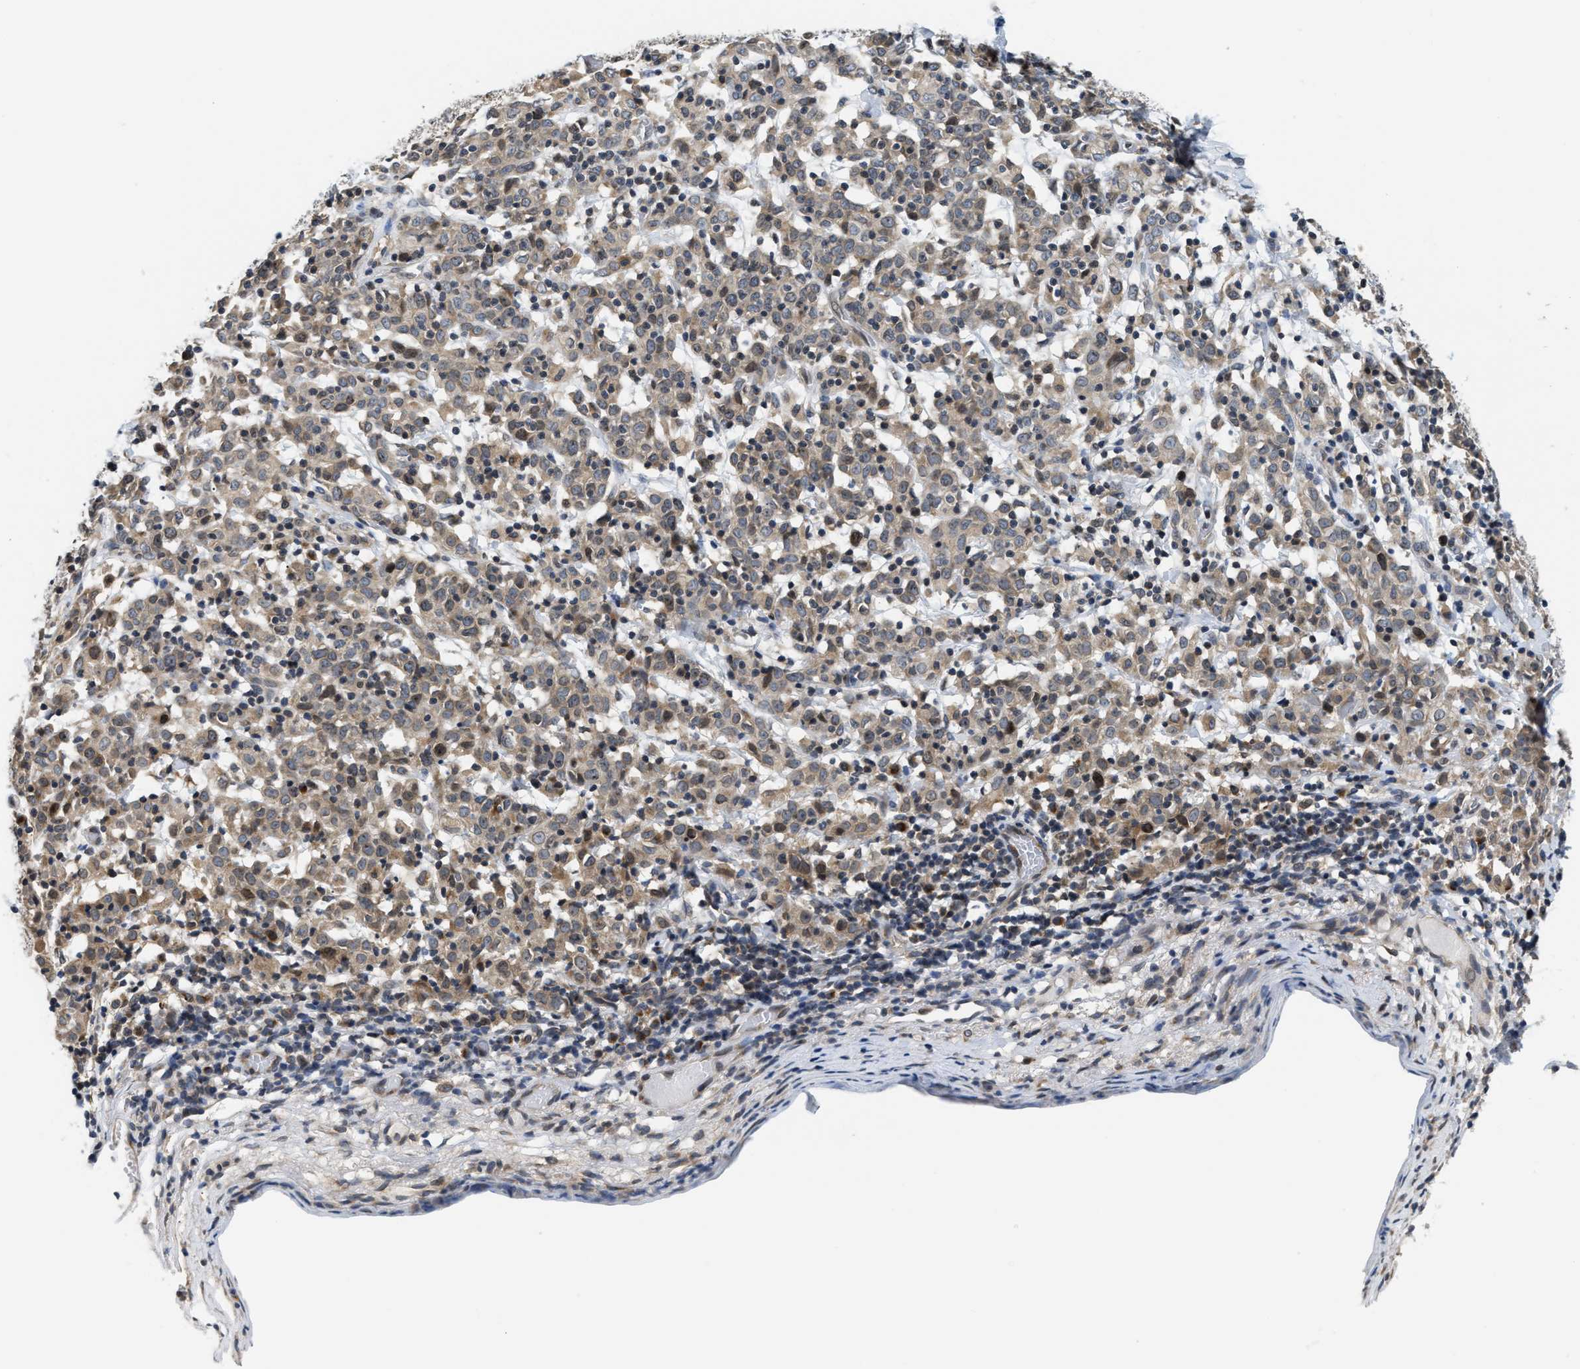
{"staining": {"intensity": "weak", "quantity": ">75%", "location": "cytoplasmic/membranous"}, "tissue": "cervical cancer", "cell_type": "Tumor cells", "image_type": "cancer", "snomed": [{"axis": "morphology", "description": "Normal tissue, NOS"}, {"axis": "morphology", "description": "Squamous cell carcinoma, NOS"}, {"axis": "topography", "description": "Cervix"}], "caption": "Brown immunohistochemical staining in cervical cancer (squamous cell carcinoma) reveals weak cytoplasmic/membranous staining in about >75% of tumor cells. (DAB (3,3'-diaminobenzidine) IHC, brown staining for protein, blue staining for nuclei).", "gene": "RAB29", "patient": {"sex": "female", "age": 67}}